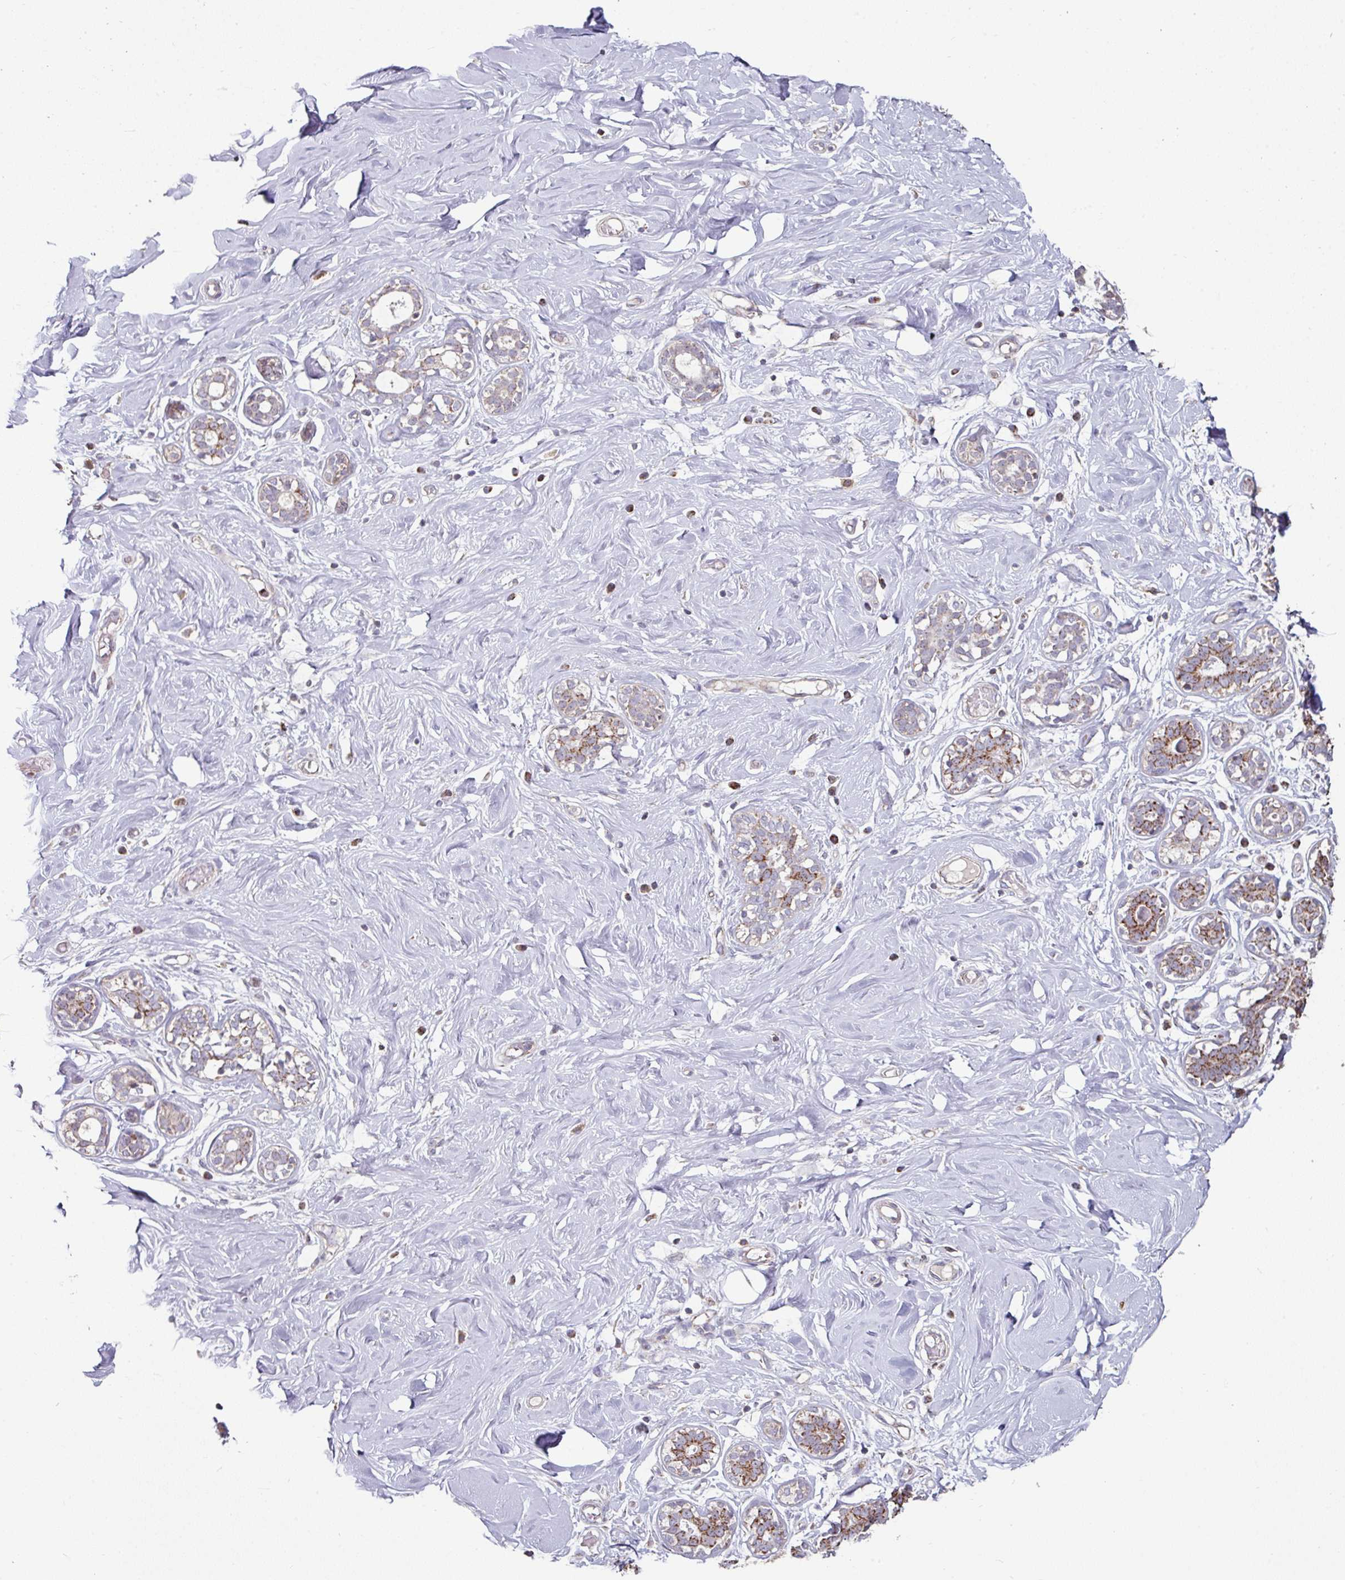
{"staining": {"intensity": "negative", "quantity": "none", "location": "none"}, "tissue": "breast", "cell_type": "Adipocytes", "image_type": "normal", "snomed": [{"axis": "morphology", "description": "Normal tissue, NOS"}, {"axis": "topography", "description": "Breast"}], "caption": "This is a photomicrograph of immunohistochemistry (IHC) staining of benign breast, which shows no positivity in adipocytes.", "gene": "OR2D3", "patient": {"sex": "female", "age": 27}}